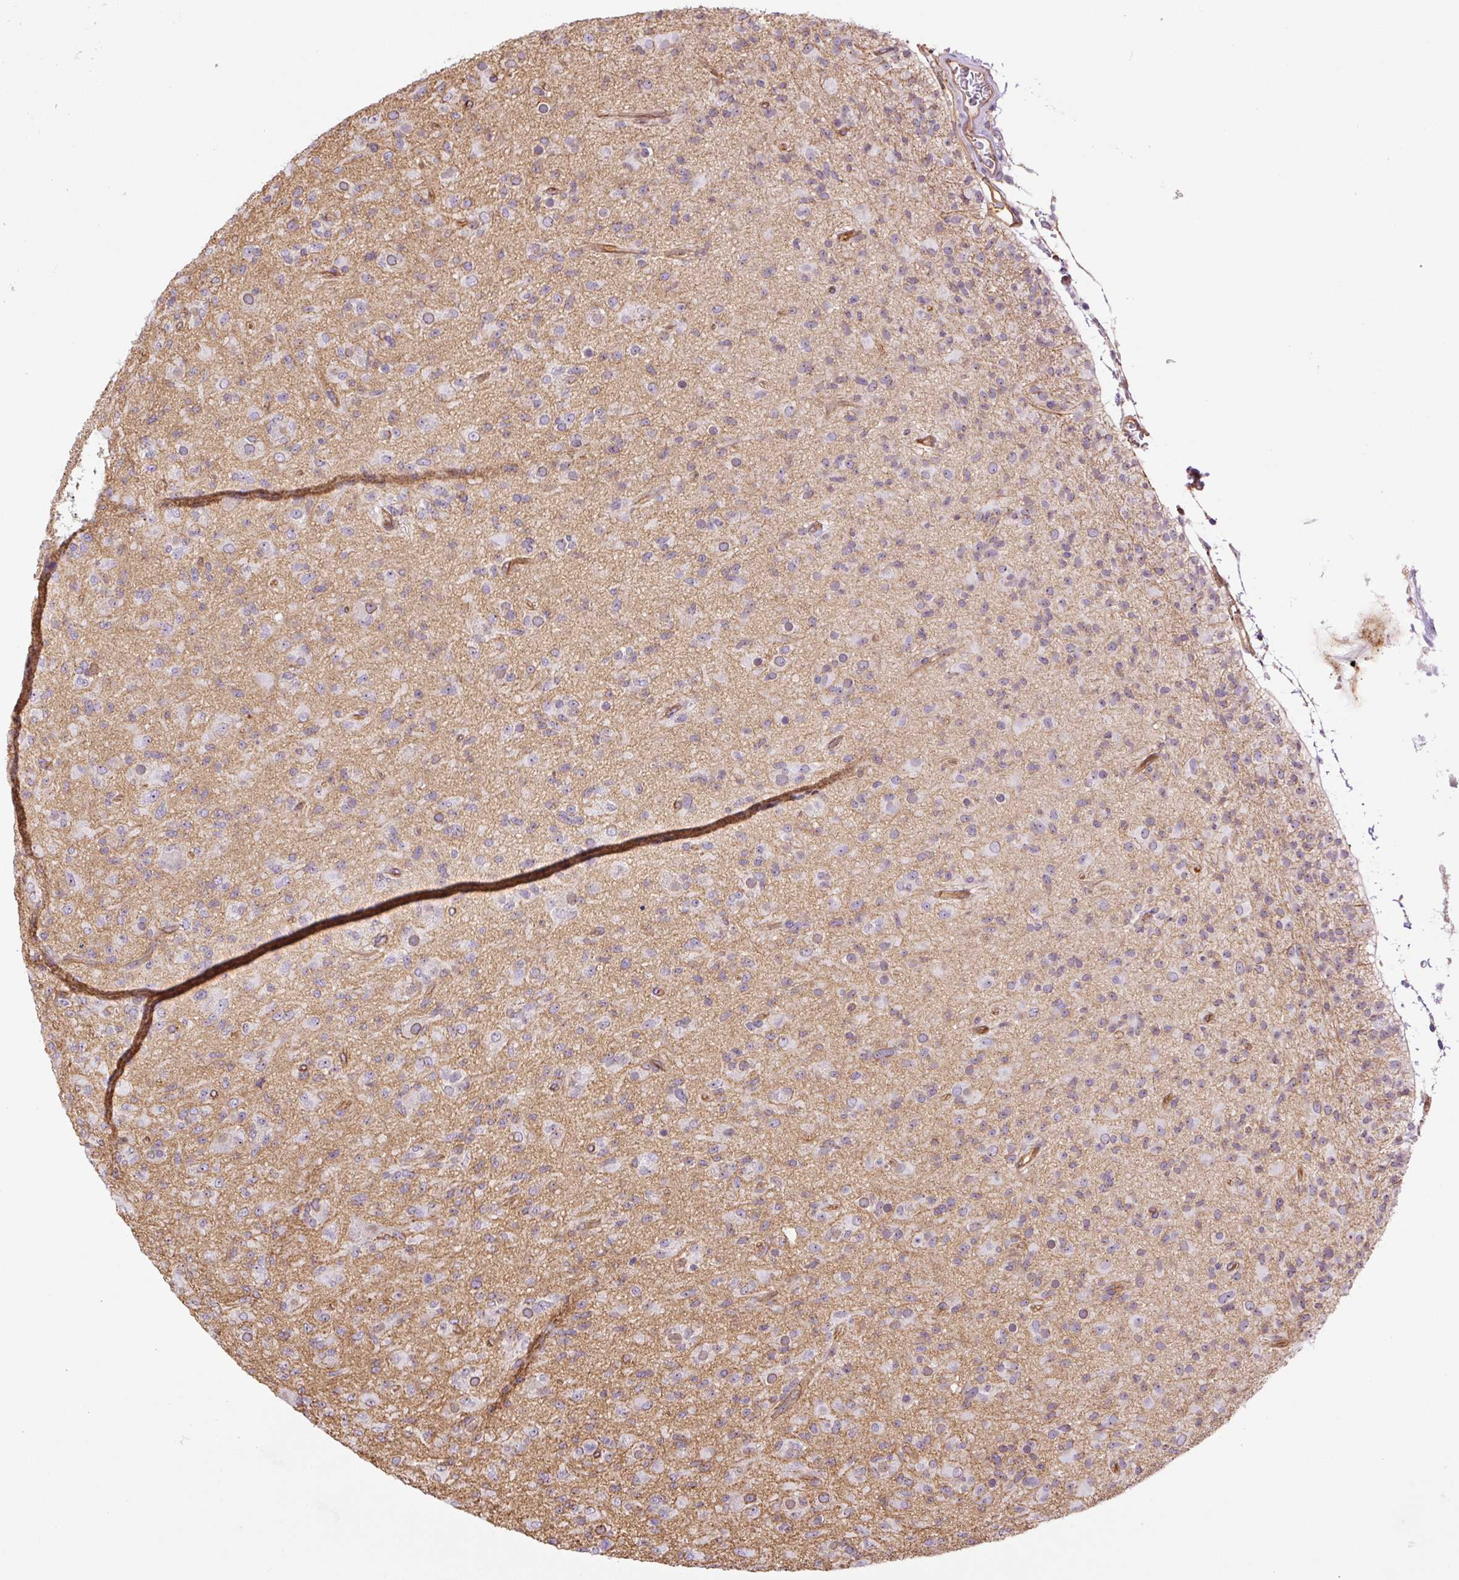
{"staining": {"intensity": "negative", "quantity": "none", "location": "none"}, "tissue": "glioma", "cell_type": "Tumor cells", "image_type": "cancer", "snomed": [{"axis": "morphology", "description": "Glioma, malignant, Low grade"}, {"axis": "topography", "description": "Brain"}], "caption": "Tumor cells show no significant staining in glioma. (Brightfield microscopy of DAB immunohistochemistry (IHC) at high magnification).", "gene": "MYO5C", "patient": {"sex": "male", "age": 65}}